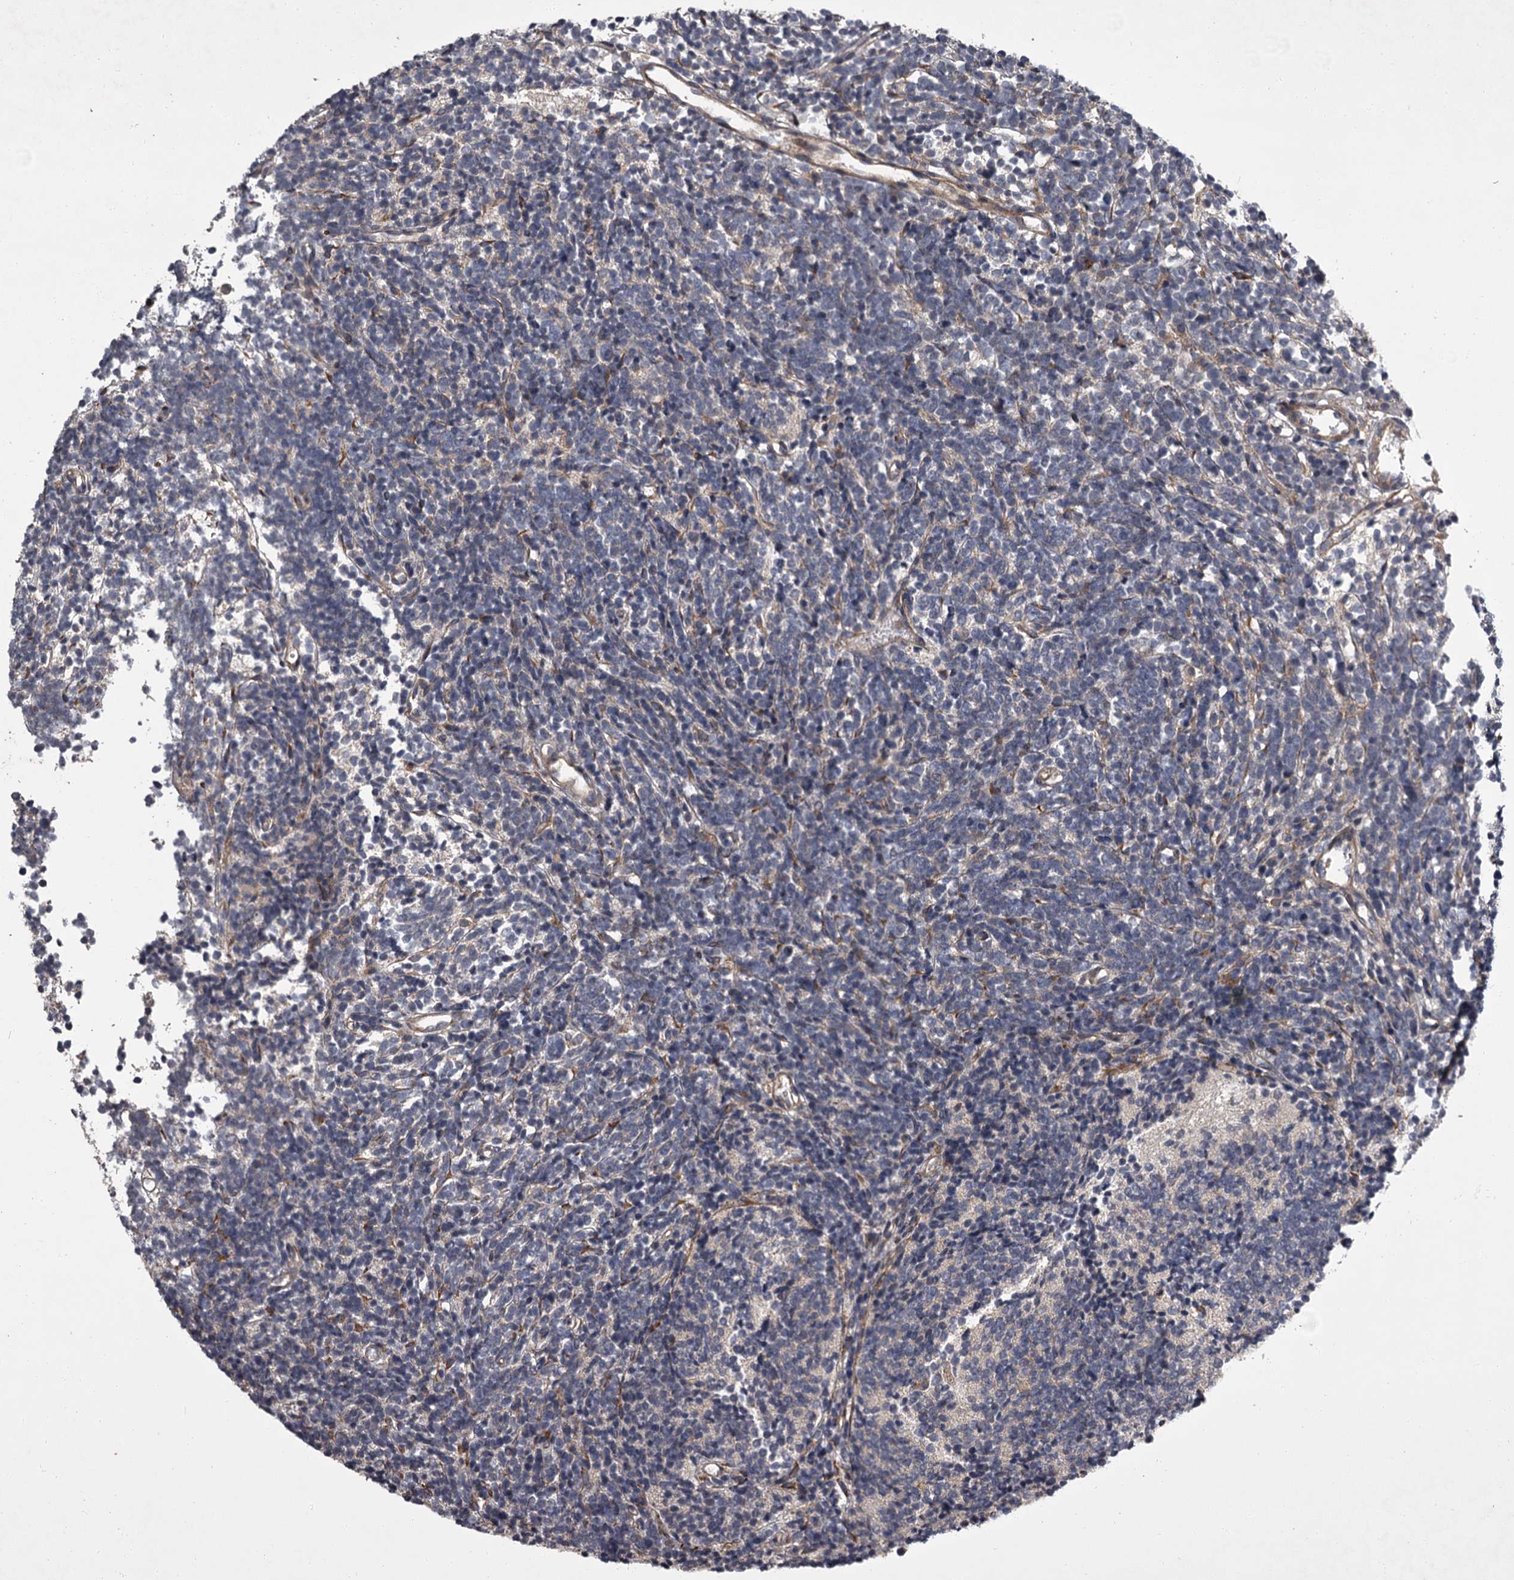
{"staining": {"intensity": "negative", "quantity": "none", "location": "none"}, "tissue": "glioma", "cell_type": "Tumor cells", "image_type": "cancer", "snomed": [{"axis": "morphology", "description": "Glioma, malignant, Low grade"}, {"axis": "topography", "description": "Brain"}], "caption": "The immunohistochemistry photomicrograph has no significant staining in tumor cells of low-grade glioma (malignant) tissue. (DAB (3,3'-diaminobenzidine) IHC with hematoxylin counter stain).", "gene": "UNC93B1", "patient": {"sex": "female", "age": 1}}